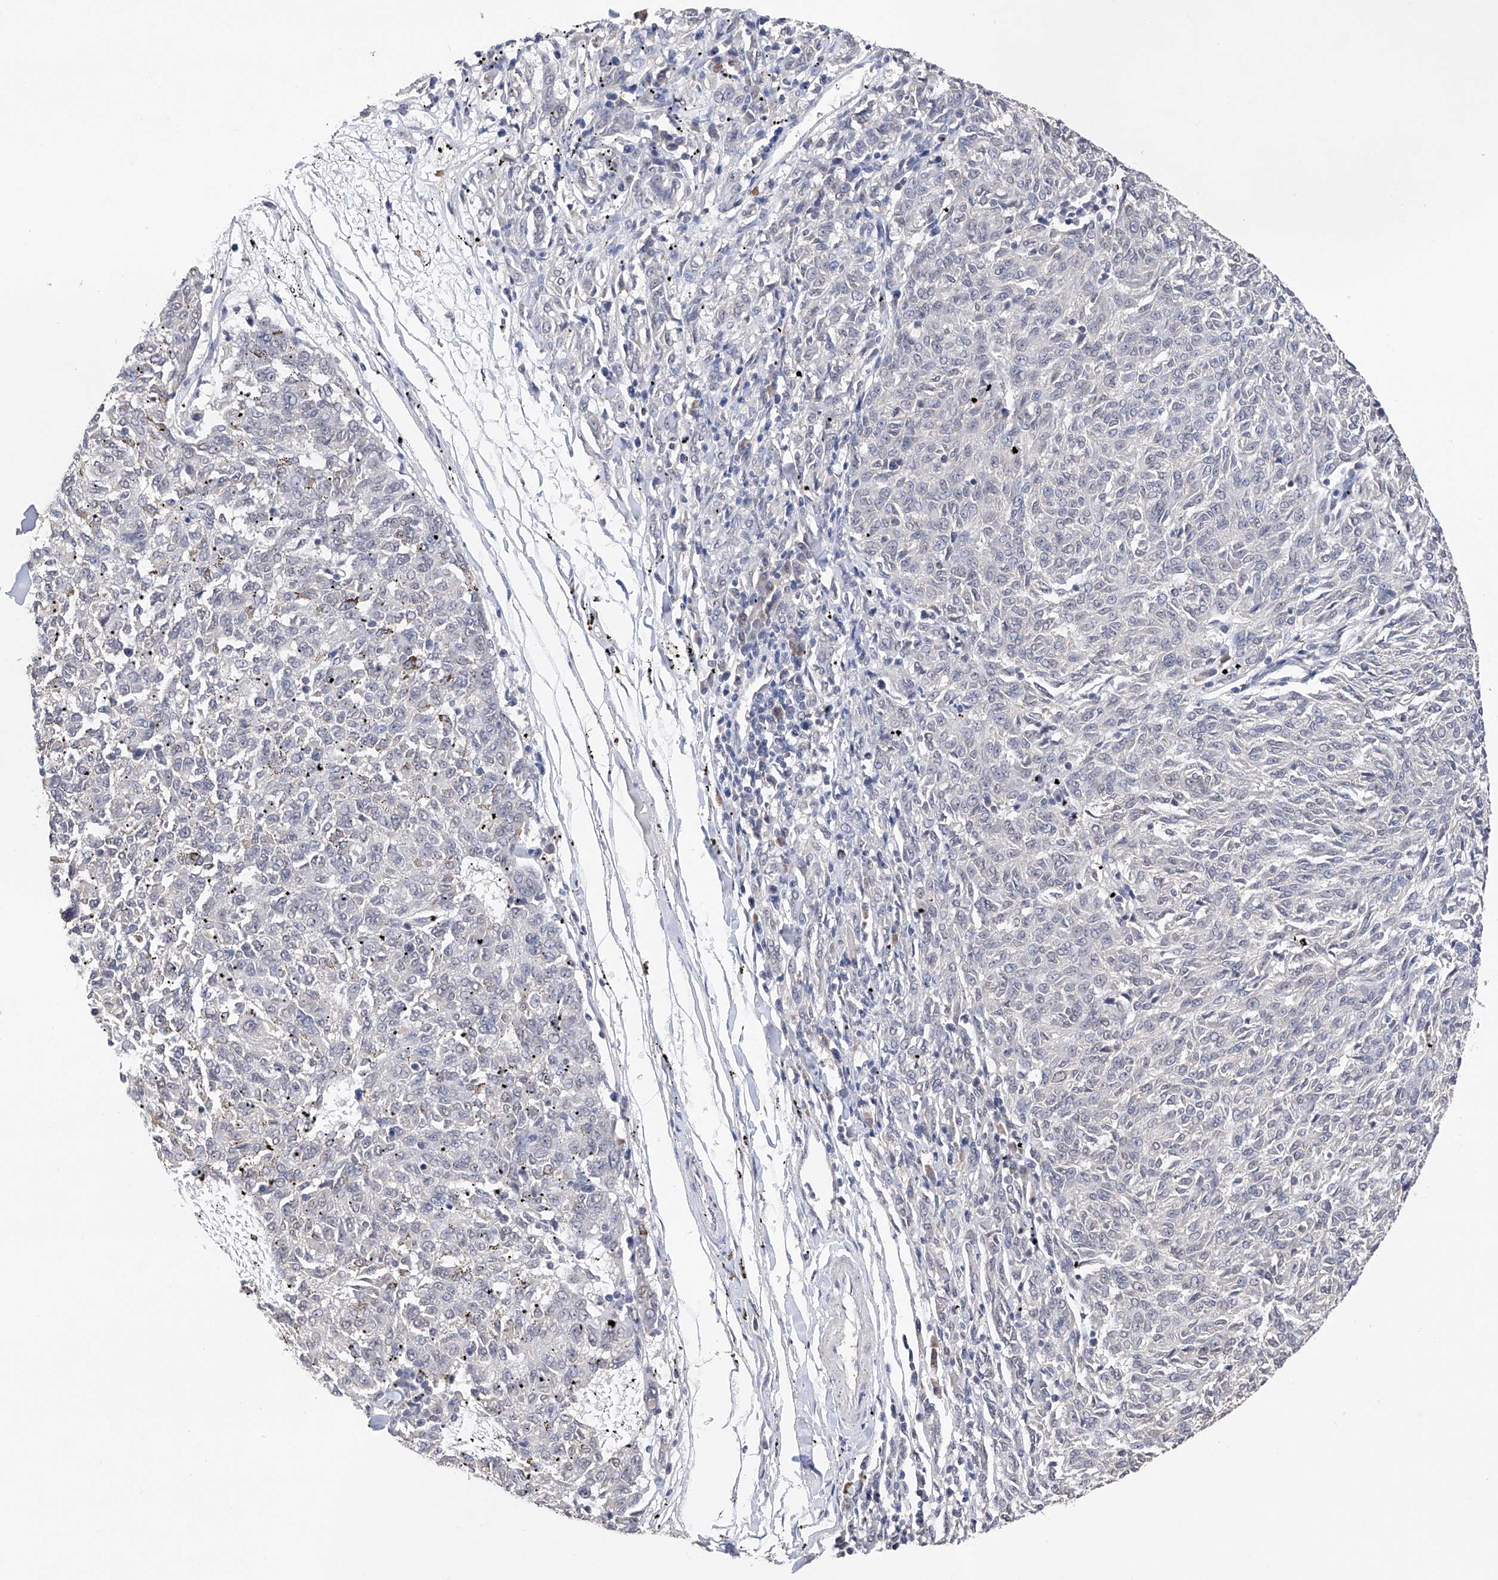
{"staining": {"intensity": "negative", "quantity": "none", "location": "none"}, "tissue": "melanoma", "cell_type": "Tumor cells", "image_type": "cancer", "snomed": [{"axis": "morphology", "description": "Malignant melanoma, NOS"}, {"axis": "topography", "description": "Skin"}], "caption": "There is no significant expression in tumor cells of malignant melanoma. (DAB (3,3'-diaminobenzidine) immunohistochemistry visualized using brightfield microscopy, high magnification).", "gene": "DMAP1", "patient": {"sex": "female", "age": 72}}